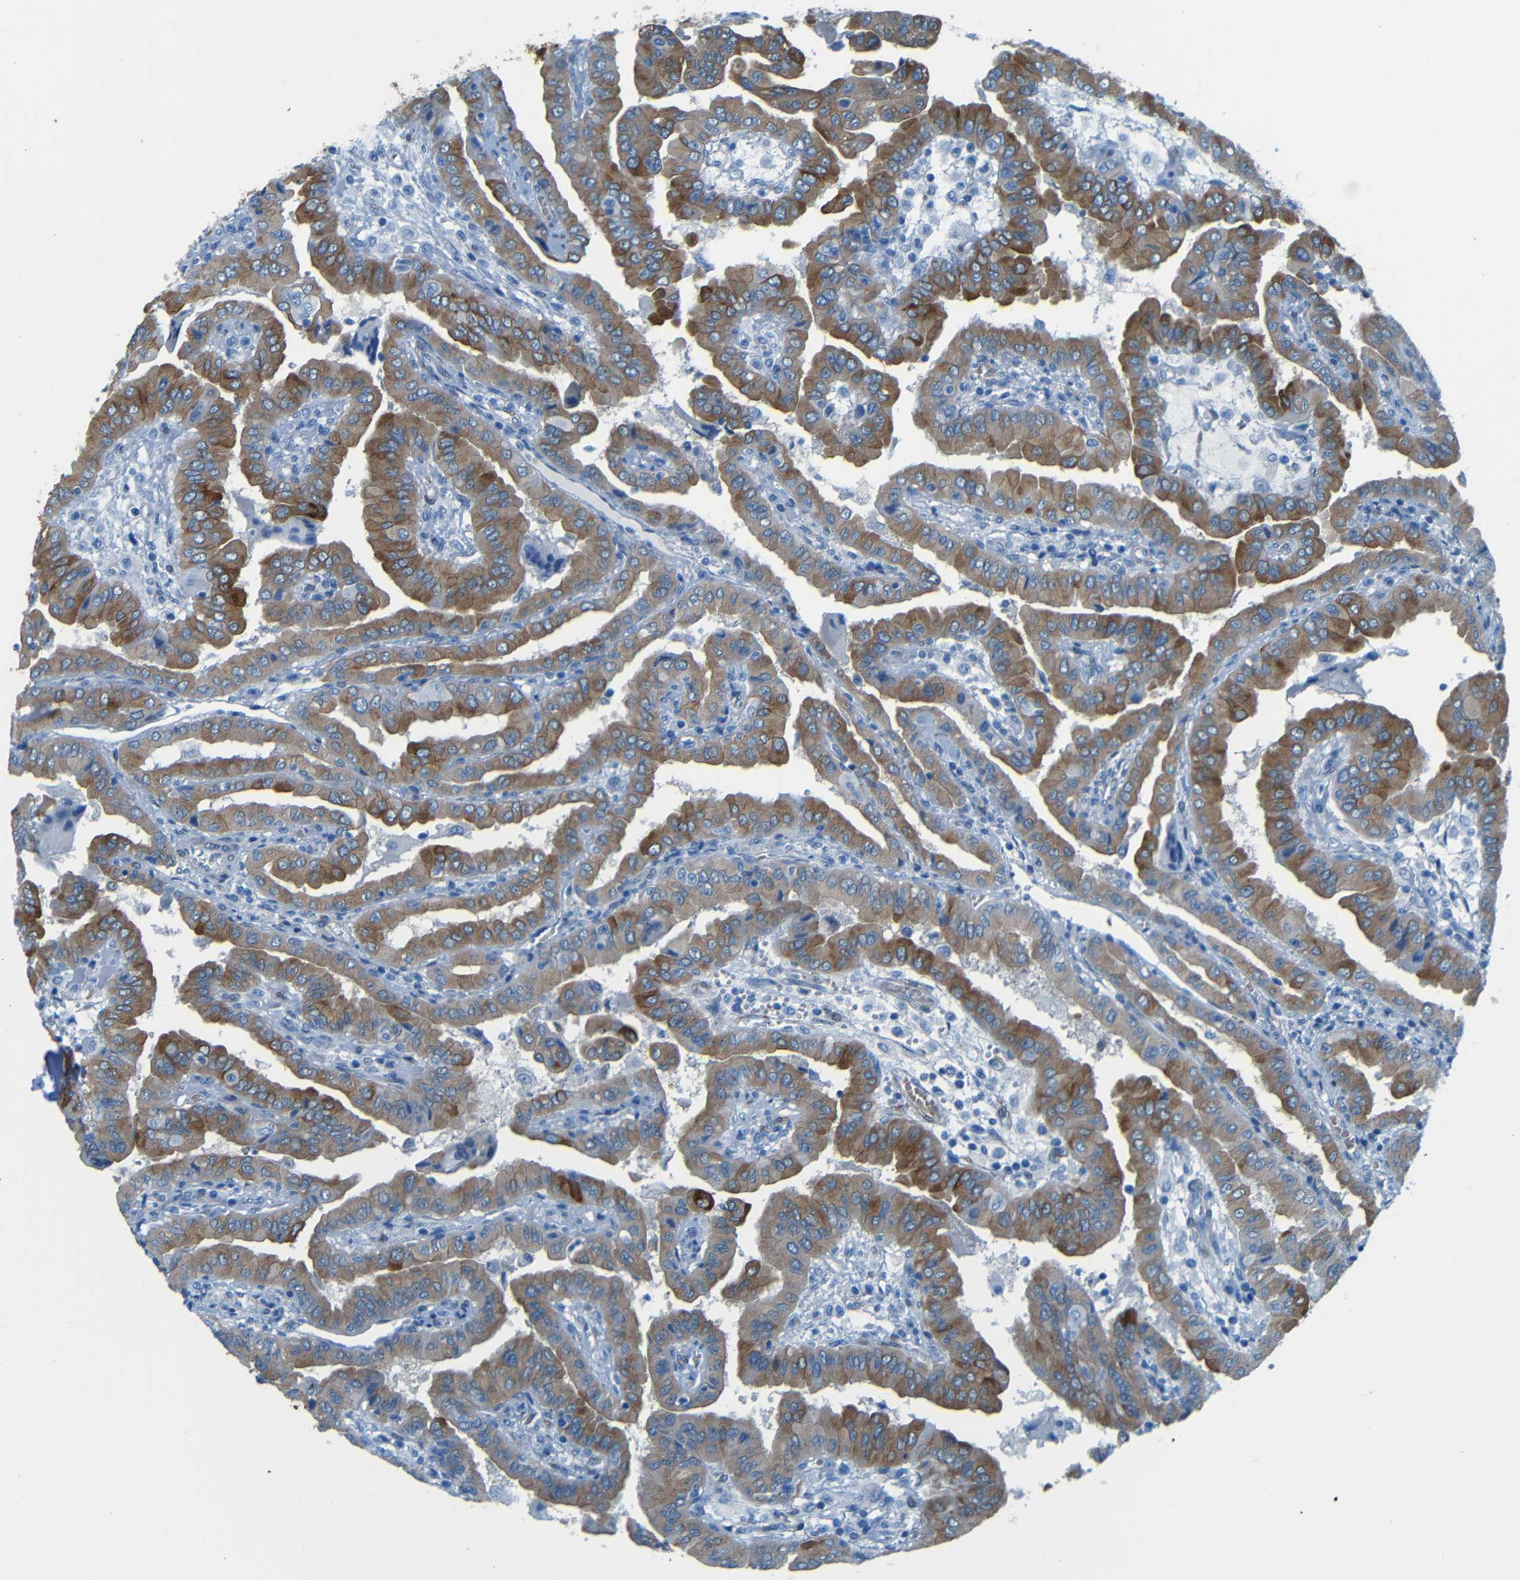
{"staining": {"intensity": "moderate", "quantity": ">75%", "location": "cytoplasmic/membranous"}, "tissue": "thyroid cancer", "cell_type": "Tumor cells", "image_type": "cancer", "snomed": [{"axis": "morphology", "description": "Papillary adenocarcinoma, NOS"}, {"axis": "topography", "description": "Thyroid gland"}], "caption": "High-magnification brightfield microscopy of thyroid papillary adenocarcinoma stained with DAB (brown) and counterstained with hematoxylin (blue). tumor cells exhibit moderate cytoplasmic/membranous staining is present in about>75% of cells.", "gene": "MAP2", "patient": {"sex": "male", "age": 33}}